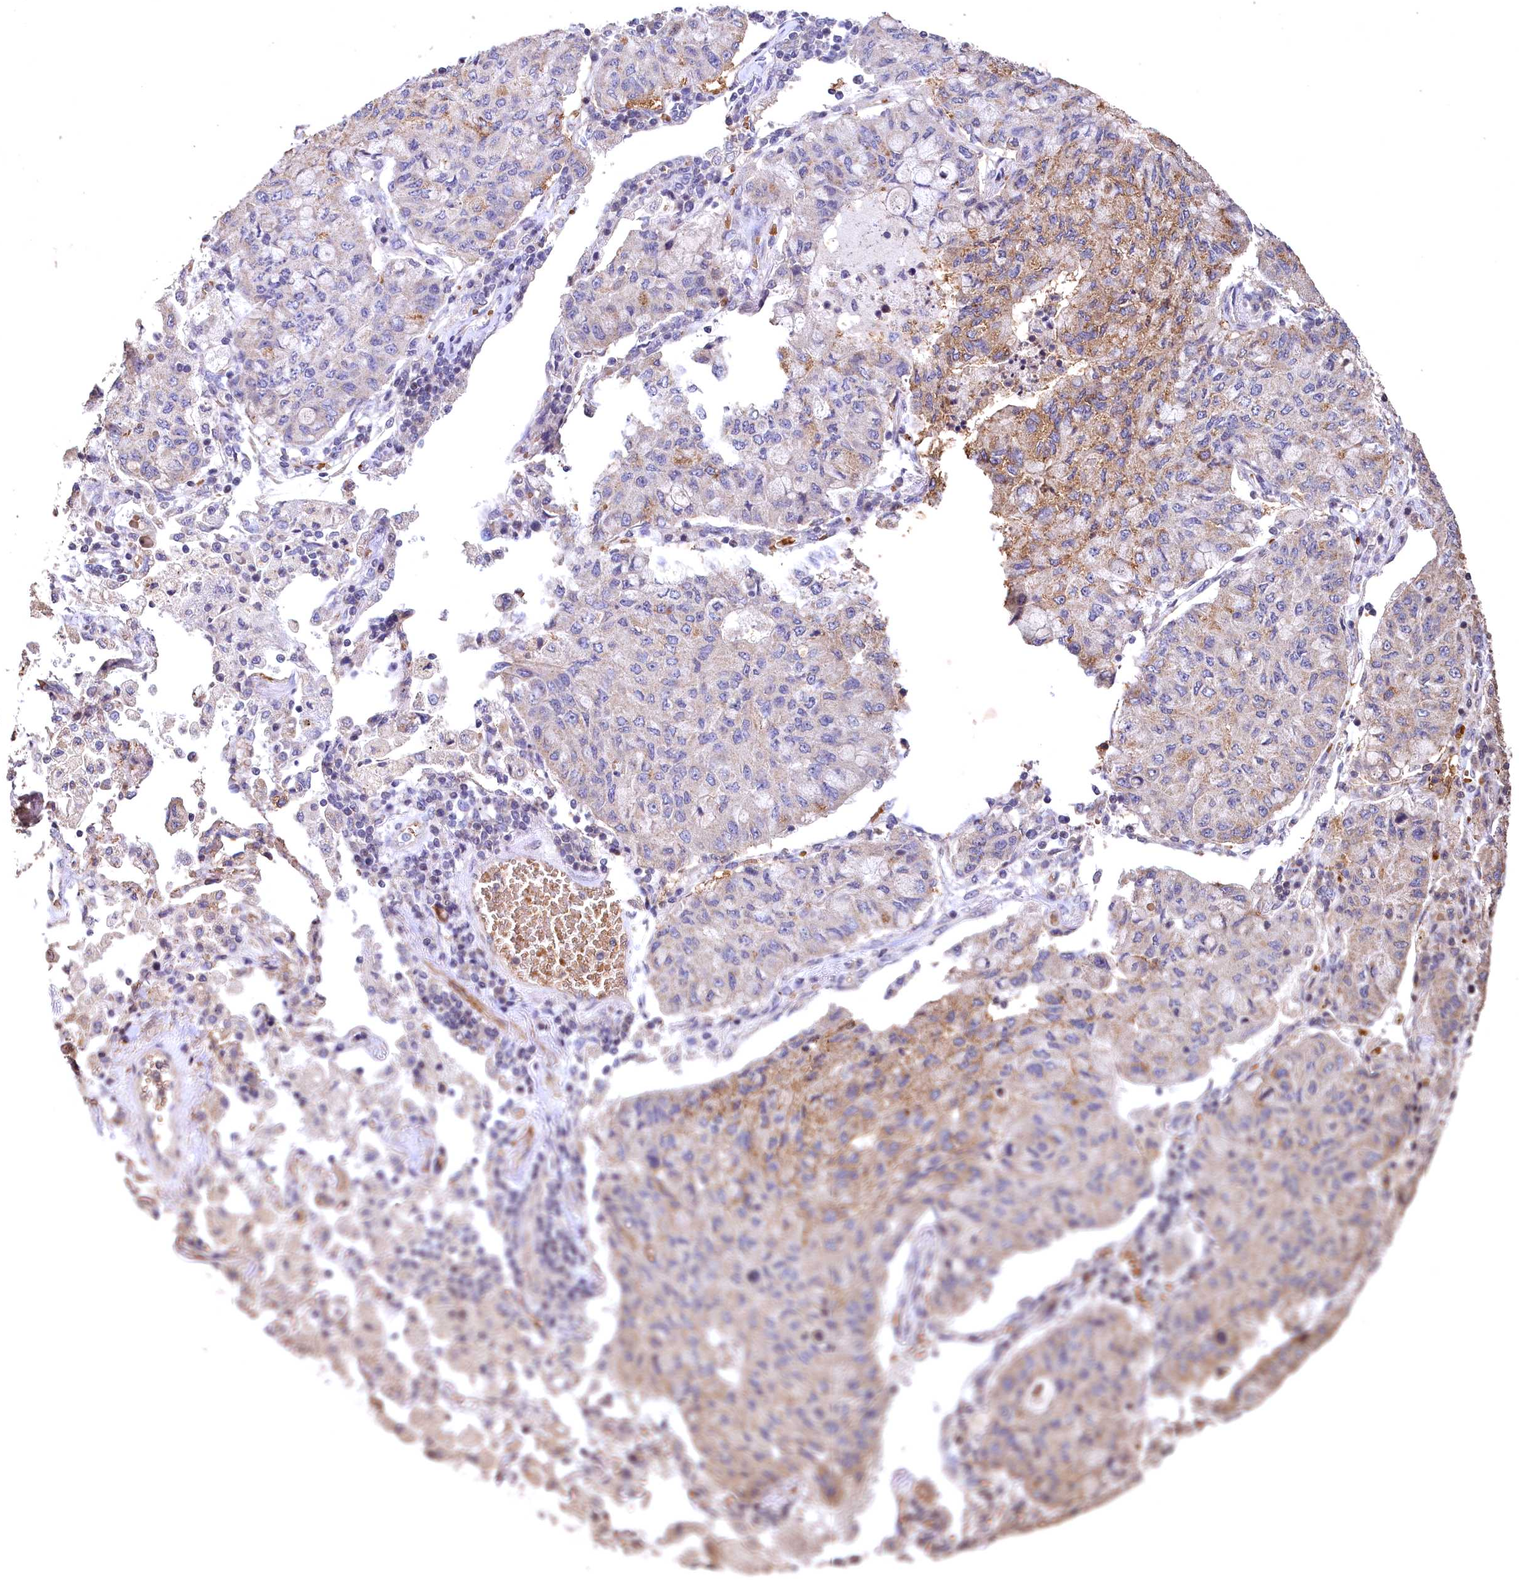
{"staining": {"intensity": "moderate", "quantity": "25%-75%", "location": "cytoplasmic/membranous"}, "tissue": "lung cancer", "cell_type": "Tumor cells", "image_type": "cancer", "snomed": [{"axis": "morphology", "description": "Squamous cell carcinoma, NOS"}, {"axis": "topography", "description": "Lung"}], "caption": "Protein expression analysis of human lung cancer (squamous cell carcinoma) reveals moderate cytoplasmic/membranous positivity in about 25%-75% of tumor cells.", "gene": "SPTA1", "patient": {"sex": "male", "age": 74}}